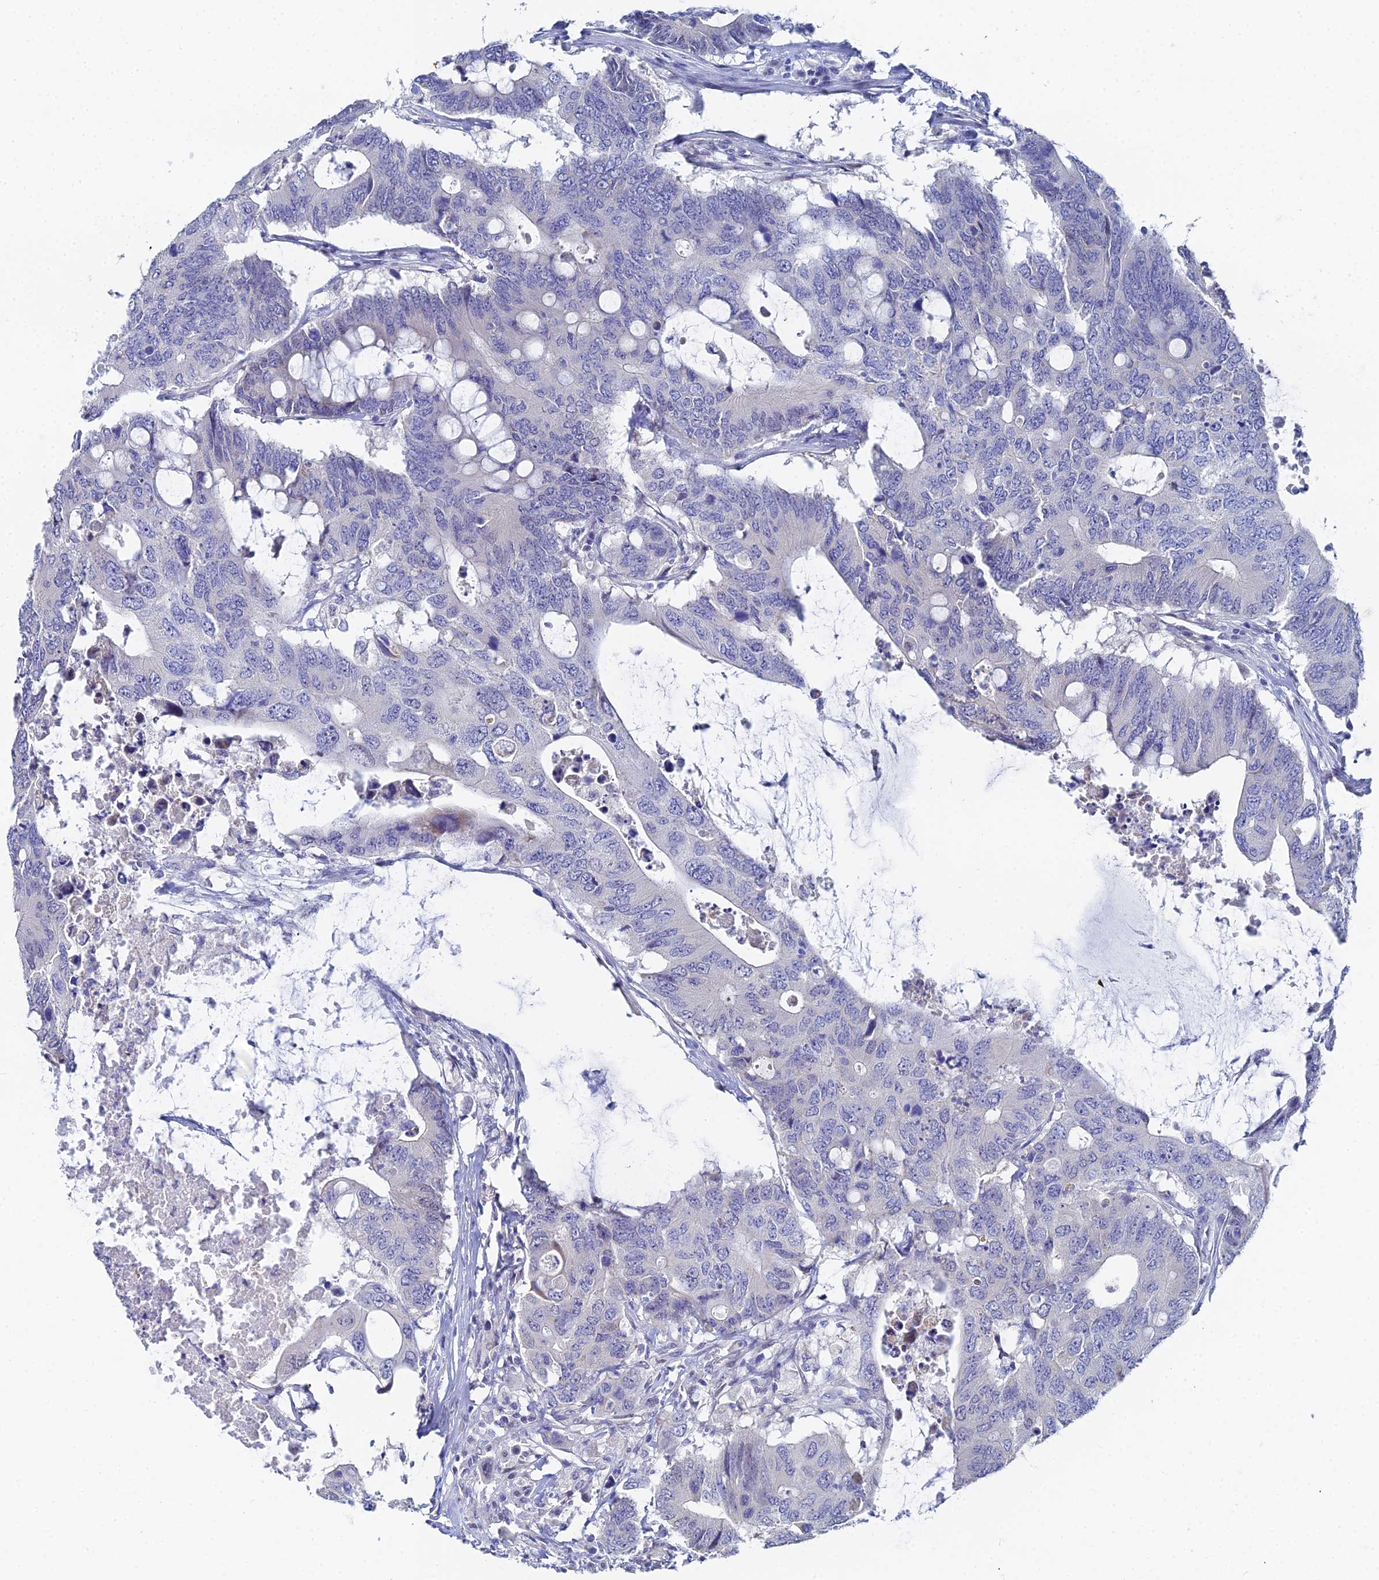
{"staining": {"intensity": "negative", "quantity": "none", "location": "none"}, "tissue": "colorectal cancer", "cell_type": "Tumor cells", "image_type": "cancer", "snomed": [{"axis": "morphology", "description": "Adenocarcinoma, NOS"}, {"axis": "topography", "description": "Colon"}], "caption": "The photomicrograph exhibits no staining of tumor cells in colorectal cancer.", "gene": "OCM", "patient": {"sex": "male", "age": 71}}